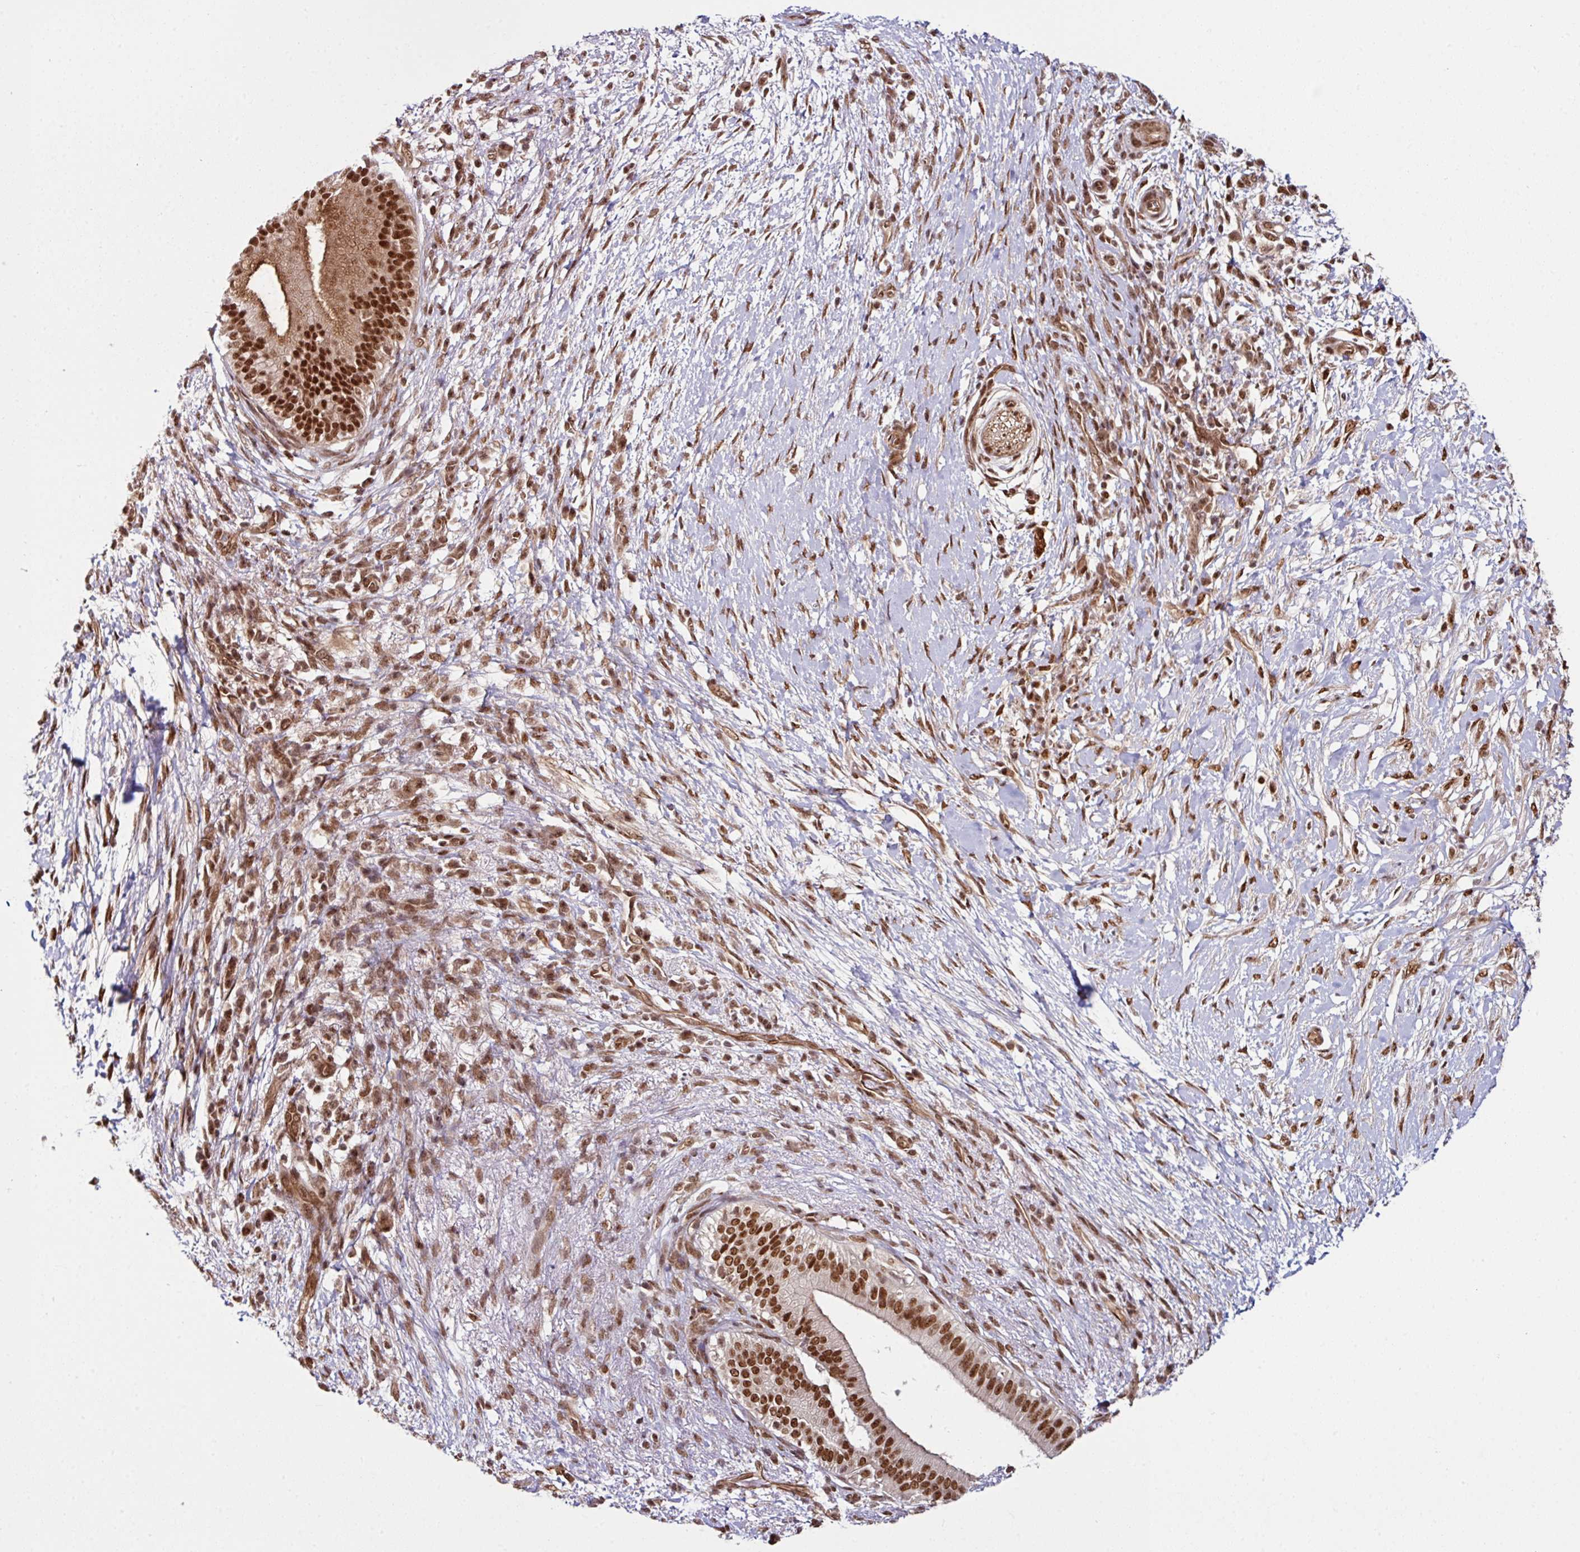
{"staining": {"intensity": "strong", "quantity": ">75%", "location": "nuclear"}, "tissue": "pancreatic cancer", "cell_type": "Tumor cells", "image_type": "cancer", "snomed": [{"axis": "morphology", "description": "Adenocarcinoma, NOS"}, {"axis": "topography", "description": "Pancreas"}], "caption": "Pancreatic adenocarcinoma stained for a protein (brown) displays strong nuclear positive staining in approximately >75% of tumor cells.", "gene": "MORF4L2", "patient": {"sex": "female", "age": 72}}